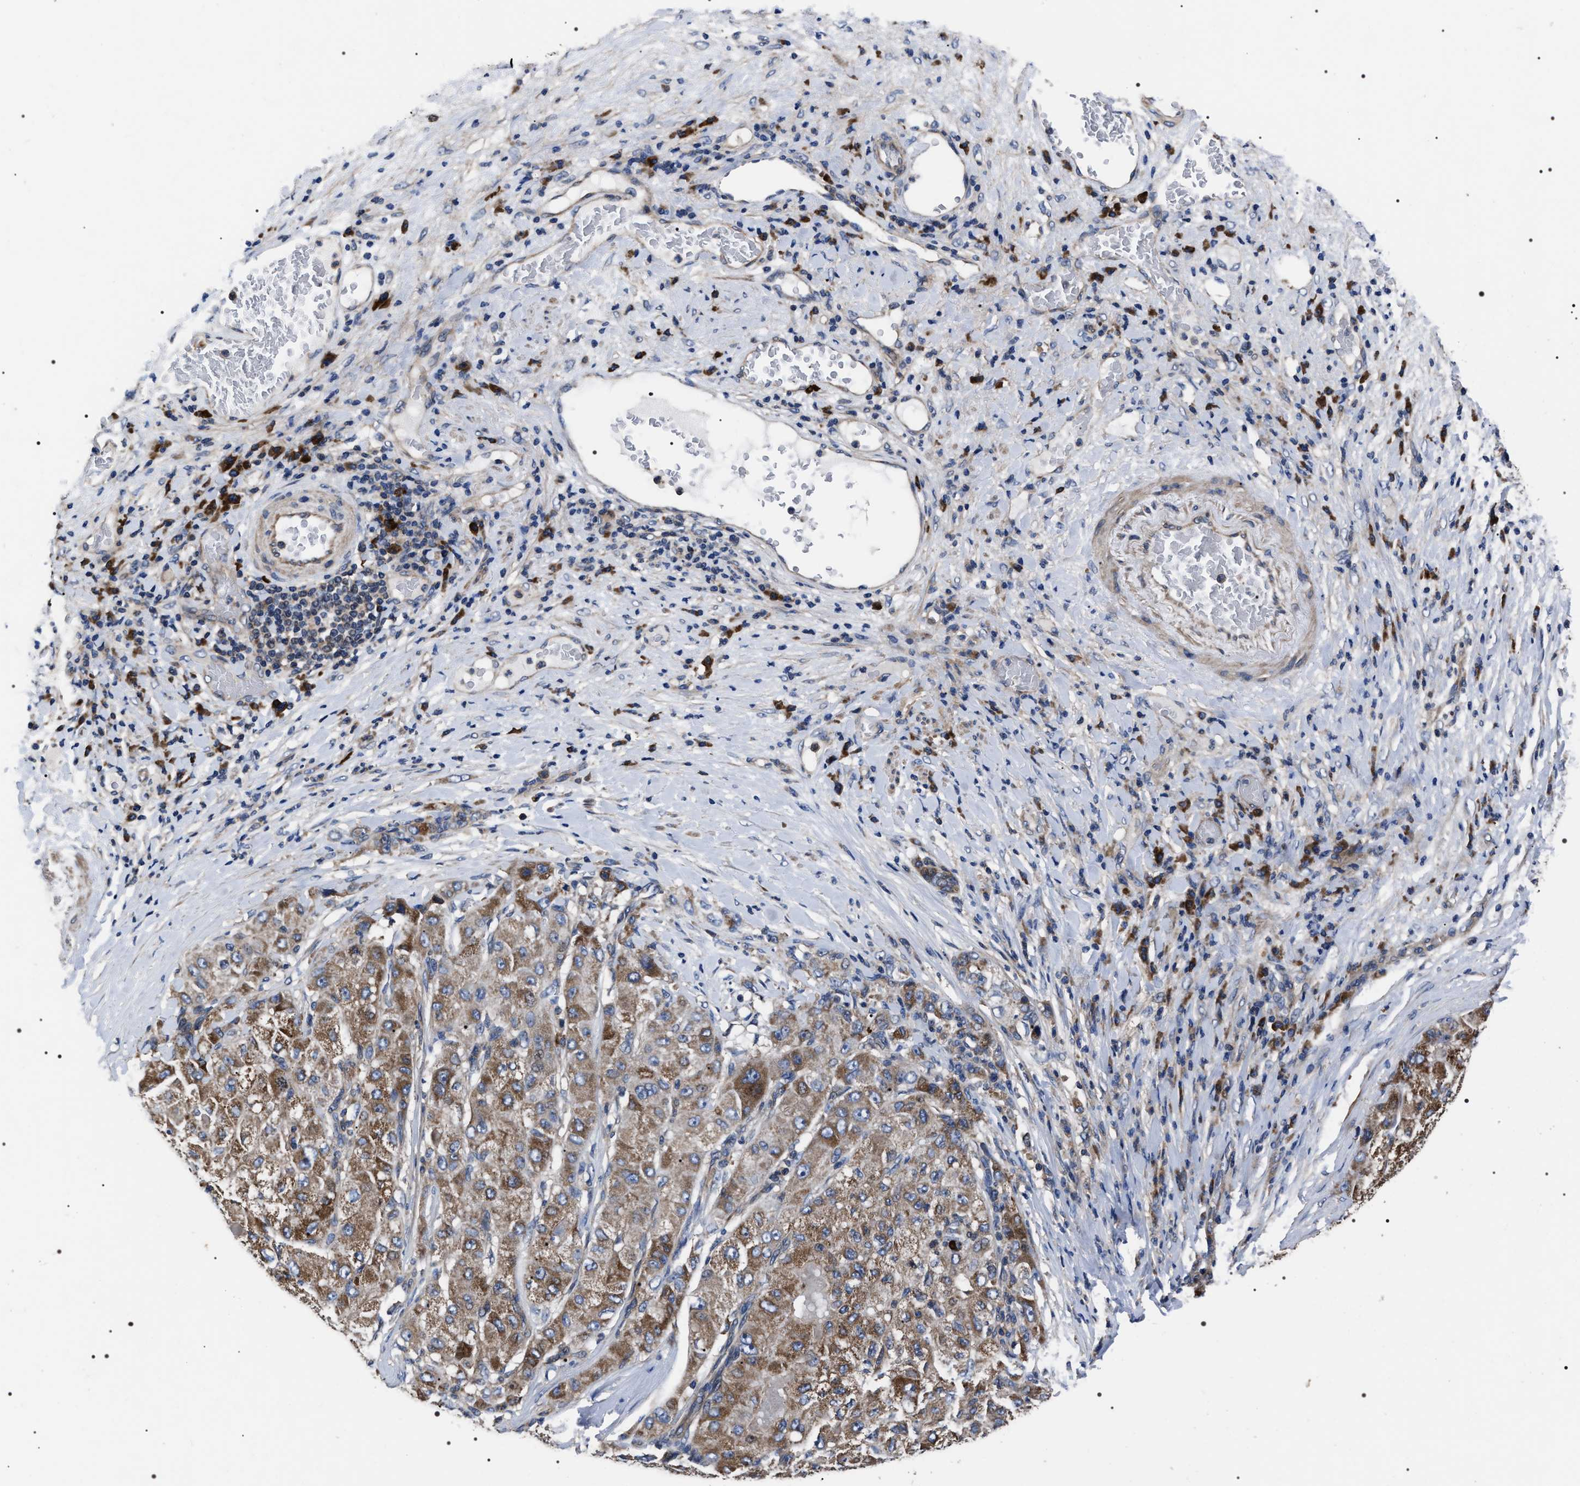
{"staining": {"intensity": "moderate", "quantity": "25%-75%", "location": "cytoplasmic/membranous"}, "tissue": "liver cancer", "cell_type": "Tumor cells", "image_type": "cancer", "snomed": [{"axis": "morphology", "description": "Cholangiocarcinoma"}, {"axis": "topography", "description": "Liver"}], "caption": "Liver cancer stained with immunohistochemistry (IHC) demonstrates moderate cytoplasmic/membranous positivity in about 25%-75% of tumor cells.", "gene": "MIS18A", "patient": {"sex": "male", "age": 50}}